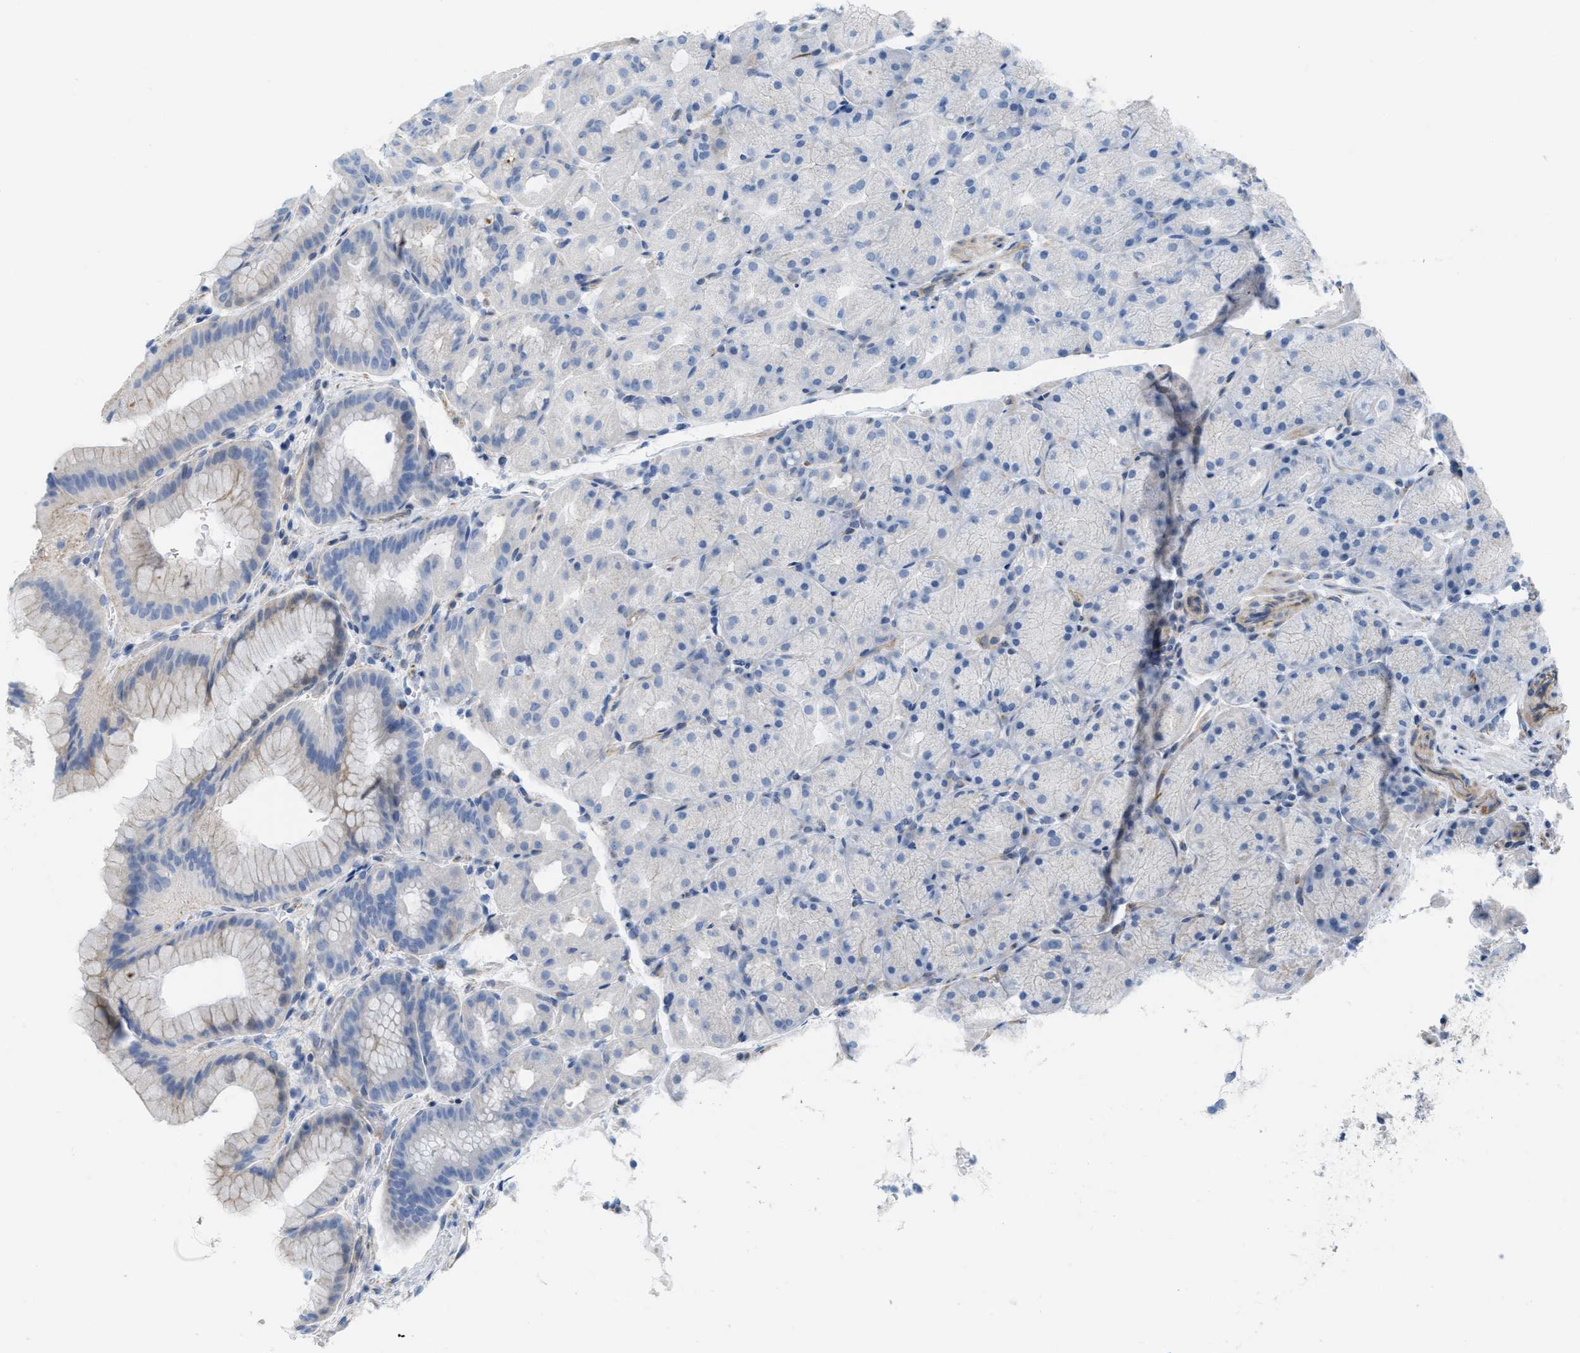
{"staining": {"intensity": "weak", "quantity": "<25%", "location": "cytoplasmic/membranous"}, "tissue": "stomach", "cell_type": "Glandular cells", "image_type": "normal", "snomed": [{"axis": "morphology", "description": "Normal tissue, NOS"}, {"axis": "morphology", "description": "Carcinoid, malignant, NOS"}, {"axis": "topography", "description": "Stomach, upper"}], "caption": "IHC histopathology image of unremarkable stomach: human stomach stained with DAB exhibits no significant protein expression in glandular cells.", "gene": "SLC12A1", "patient": {"sex": "male", "age": 39}}